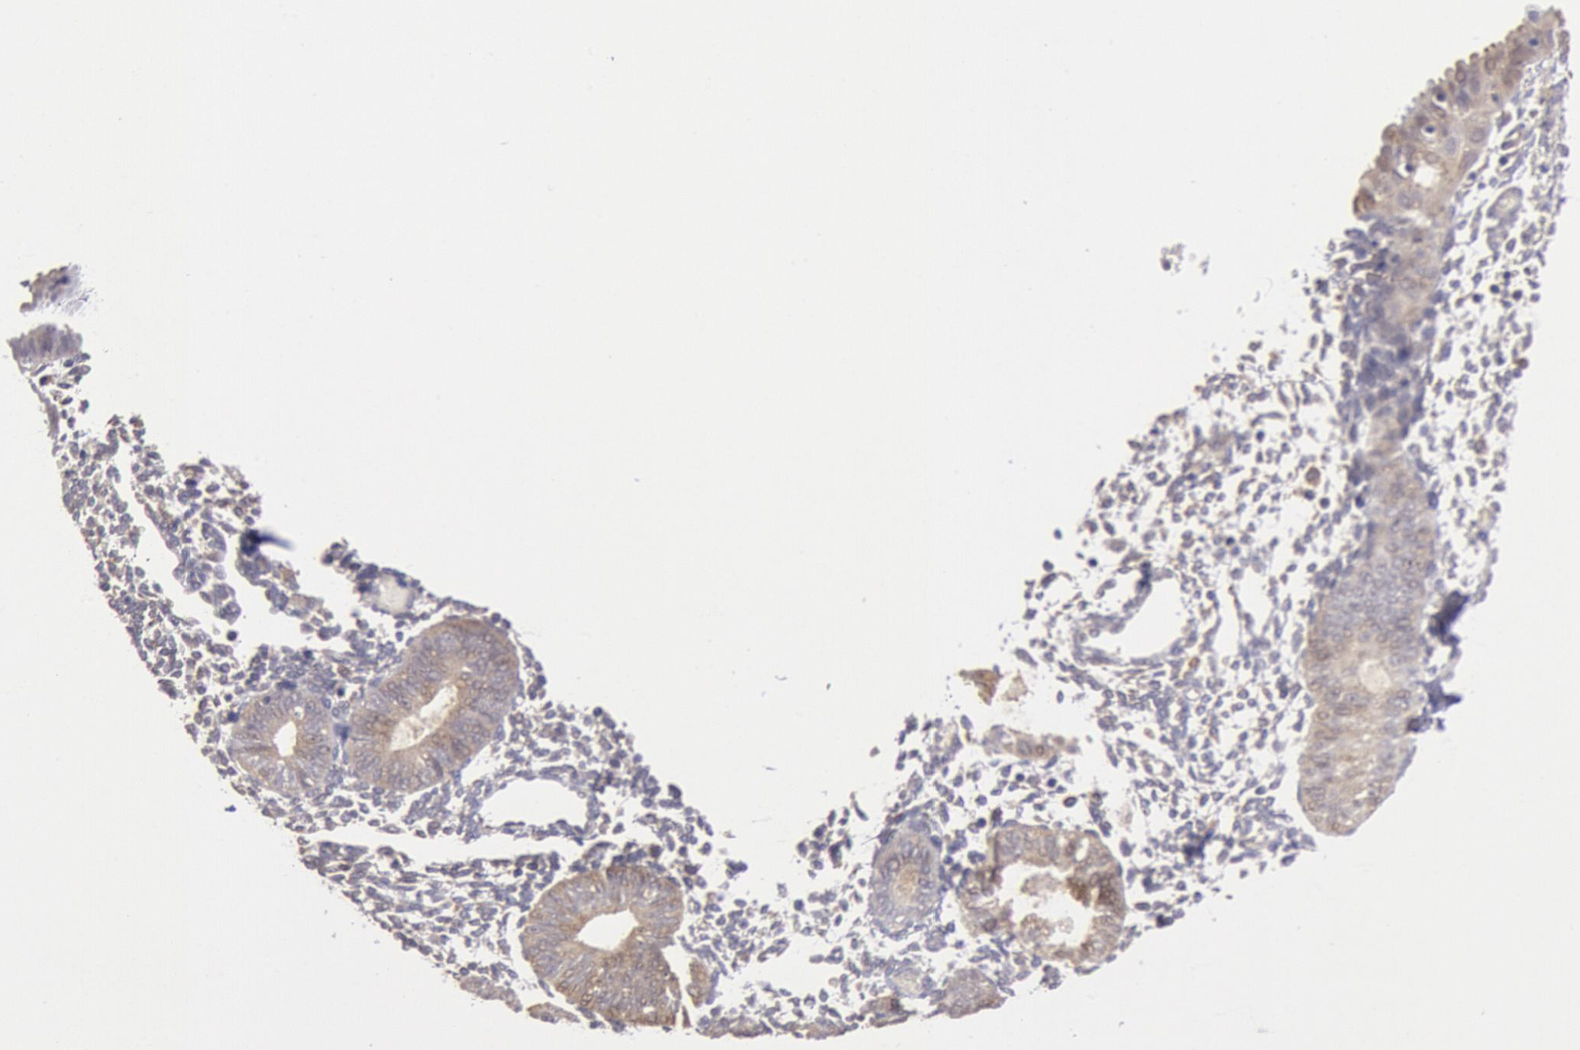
{"staining": {"intensity": "weak", "quantity": "25%-75%", "location": "cytoplasmic/membranous"}, "tissue": "endometrium", "cell_type": "Cells in endometrial stroma", "image_type": "normal", "snomed": [{"axis": "morphology", "description": "Normal tissue, NOS"}, {"axis": "topography", "description": "Endometrium"}], "caption": "This image displays IHC staining of benign endometrium, with low weak cytoplasmic/membranous positivity in approximately 25%-75% of cells in endometrial stroma.", "gene": "COMT", "patient": {"sex": "female", "age": 61}}